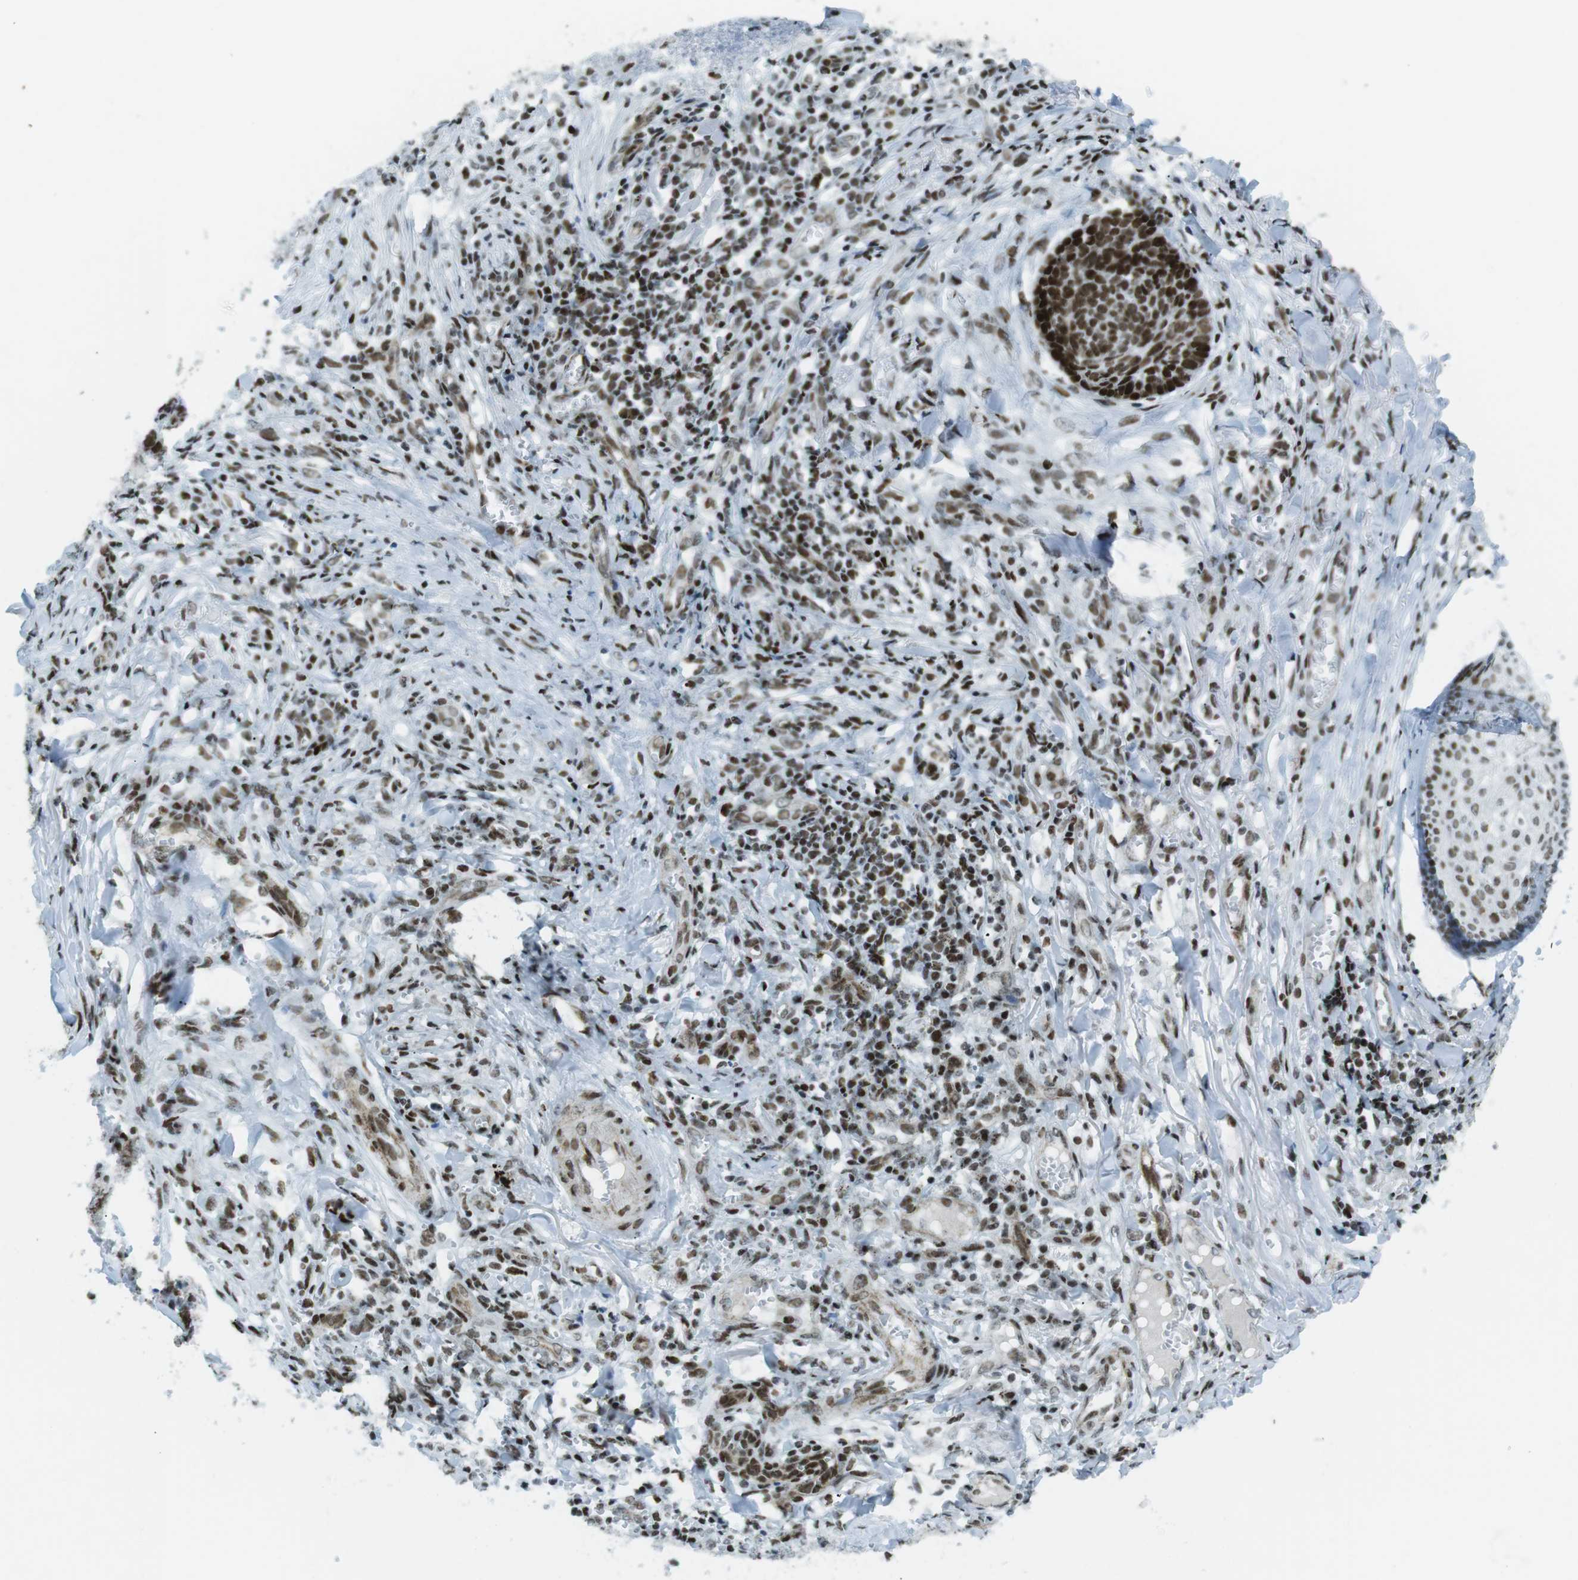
{"staining": {"intensity": "strong", "quantity": ">75%", "location": "nuclear"}, "tissue": "skin cancer", "cell_type": "Tumor cells", "image_type": "cancer", "snomed": [{"axis": "morphology", "description": "Basal cell carcinoma"}, {"axis": "topography", "description": "Skin"}], "caption": "Skin cancer (basal cell carcinoma) stained with a protein marker reveals strong staining in tumor cells.", "gene": "ARID1A", "patient": {"sex": "male", "age": 84}}